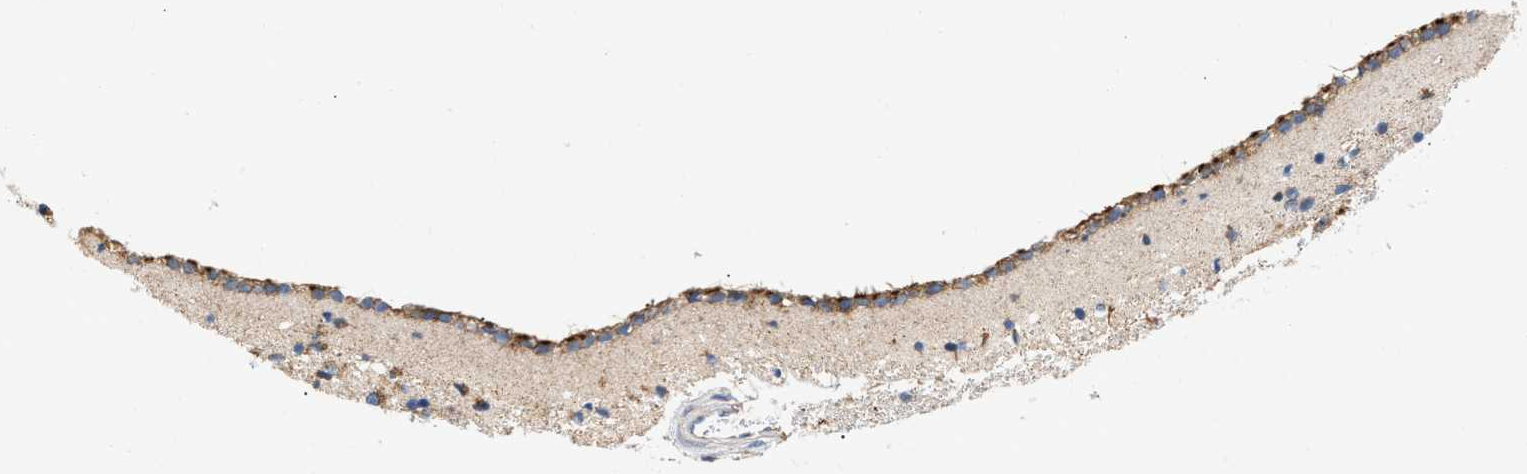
{"staining": {"intensity": "moderate", "quantity": "25%-75%", "location": "cytoplasmic/membranous"}, "tissue": "caudate", "cell_type": "Glial cells", "image_type": "normal", "snomed": [{"axis": "morphology", "description": "Normal tissue, NOS"}, {"axis": "topography", "description": "Lateral ventricle wall"}], "caption": "Caudate stained with immunohistochemistry exhibits moderate cytoplasmic/membranous staining in about 25%-75% of glial cells. (Brightfield microscopy of DAB IHC at high magnification).", "gene": "IFT74", "patient": {"sex": "male", "age": 45}}